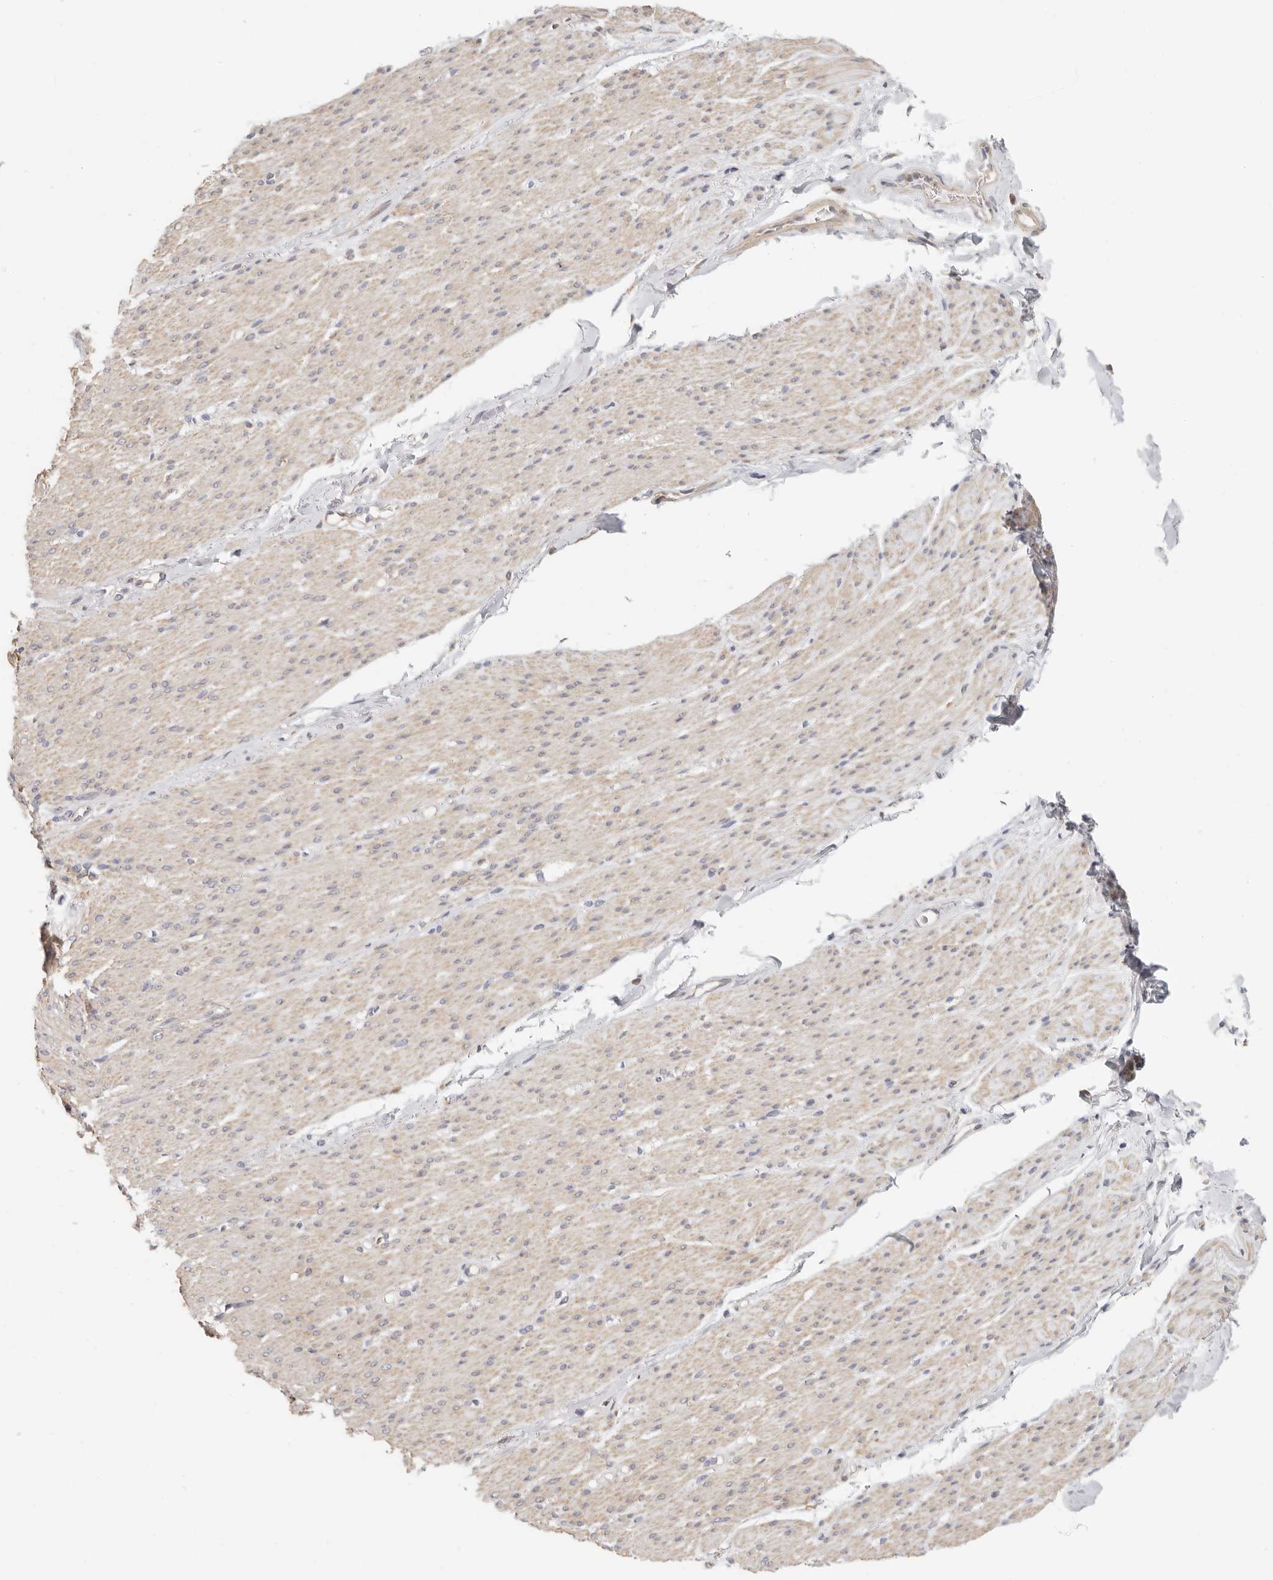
{"staining": {"intensity": "weak", "quantity": ">75%", "location": "cytoplasmic/membranous"}, "tissue": "smooth muscle", "cell_type": "Smooth muscle cells", "image_type": "normal", "snomed": [{"axis": "morphology", "description": "Normal tissue, NOS"}, {"axis": "topography", "description": "Colon"}, {"axis": "topography", "description": "Peripheral nerve tissue"}], "caption": "The image demonstrates immunohistochemical staining of unremarkable smooth muscle. There is weak cytoplasmic/membranous expression is appreciated in about >75% of smooth muscle cells.", "gene": "ANXA9", "patient": {"sex": "female", "age": 61}}